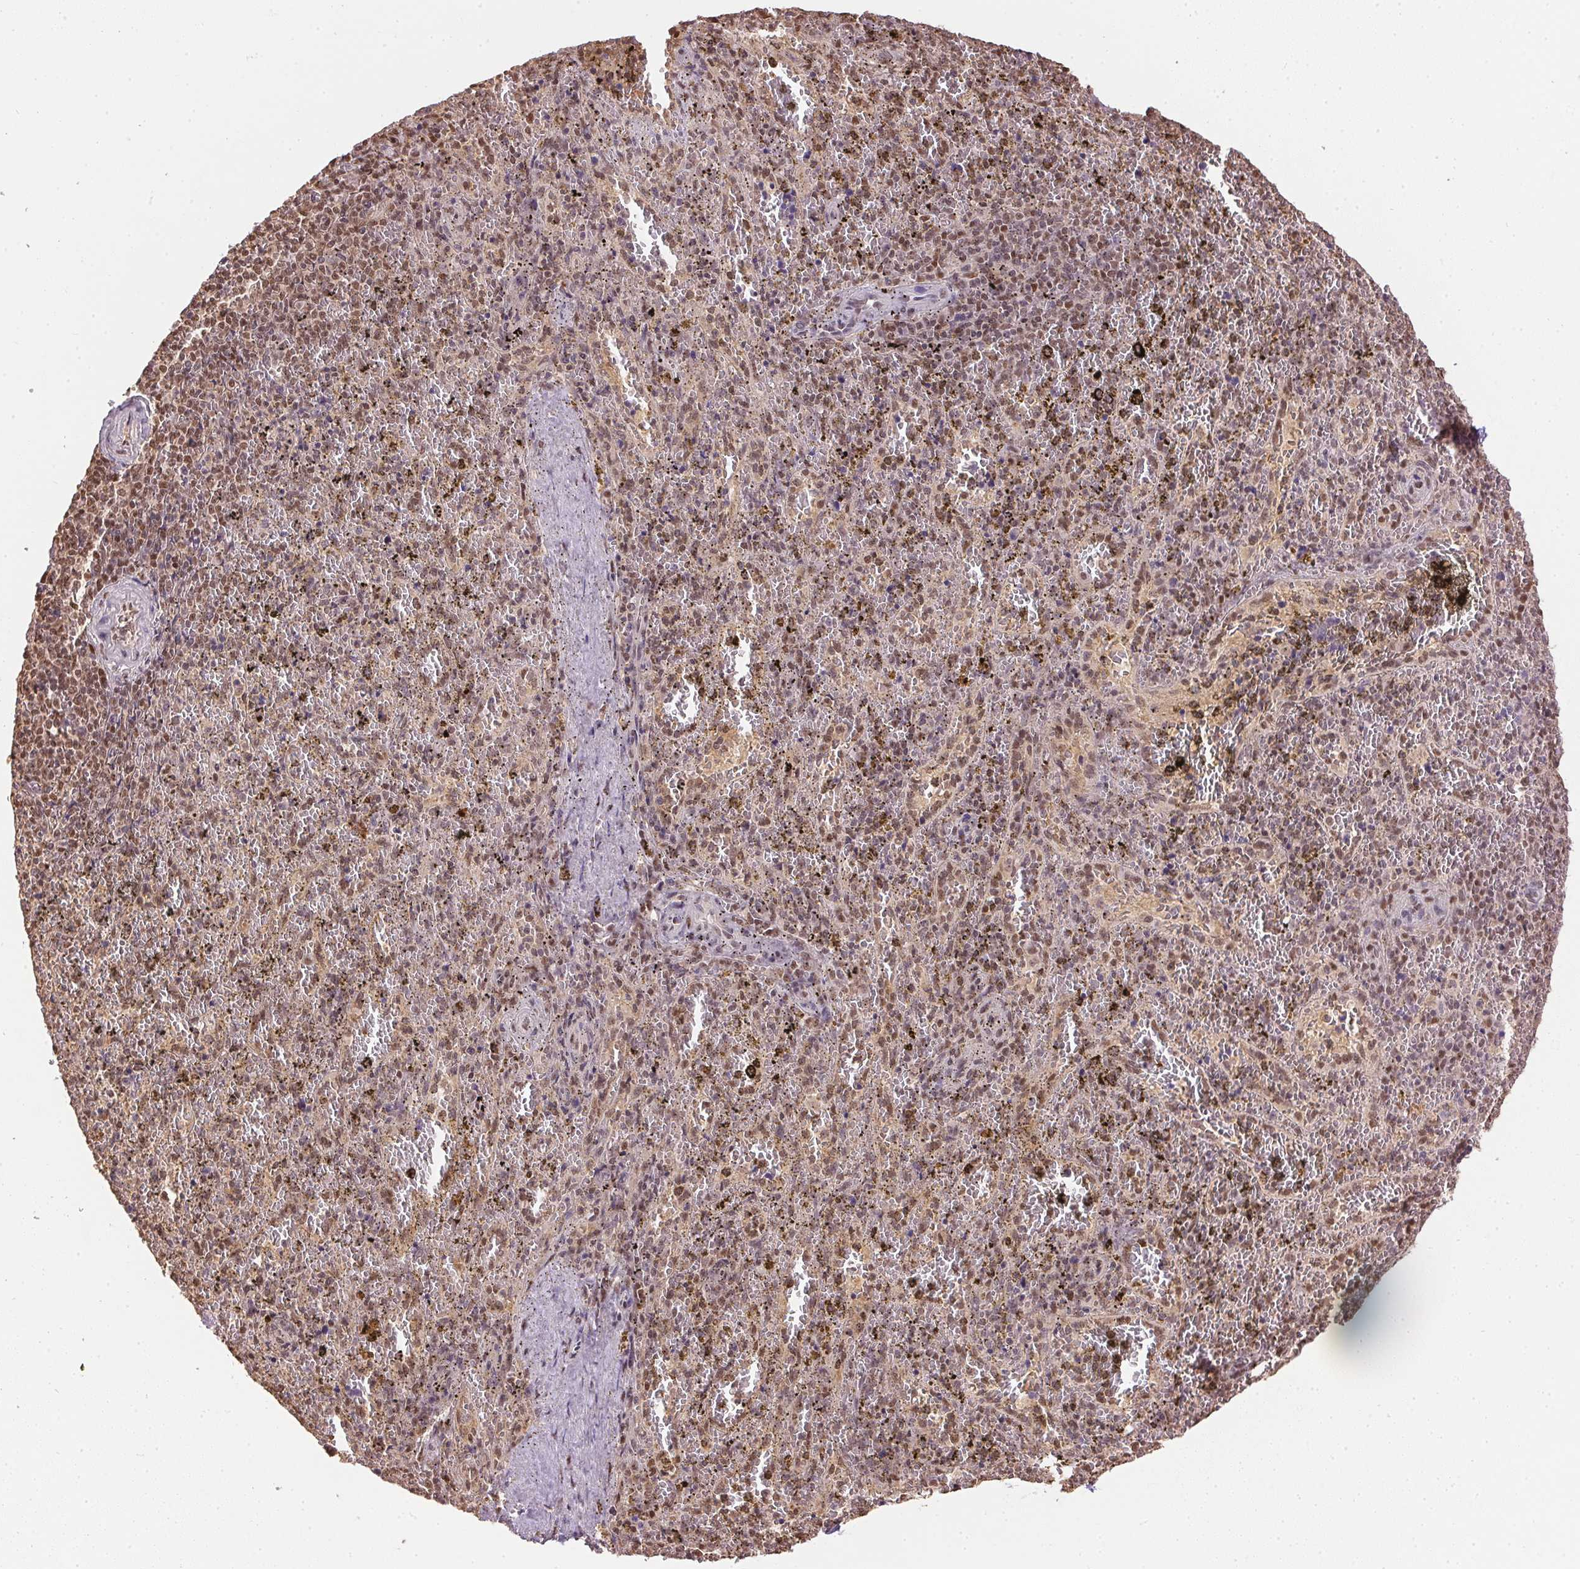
{"staining": {"intensity": "weak", "quantity": "25%-75%", "location": "nuclear"}, "tissue": "spleen", "cell_type": "Cells in red pulp", "image_type": "normal", "snomed": [{"axis": "morphology", "description": "Normal tissue, NOS"}, {"axis": "topography", "description": "Spleen"}], "caption": "Unremarkable spleen shows weak nuclear positivity in about 25%-75% of cells in red pulp, visualized by immunohistochemistry.", "gene": "TPI1", "patient": {"sex": "female", "age": 50}}